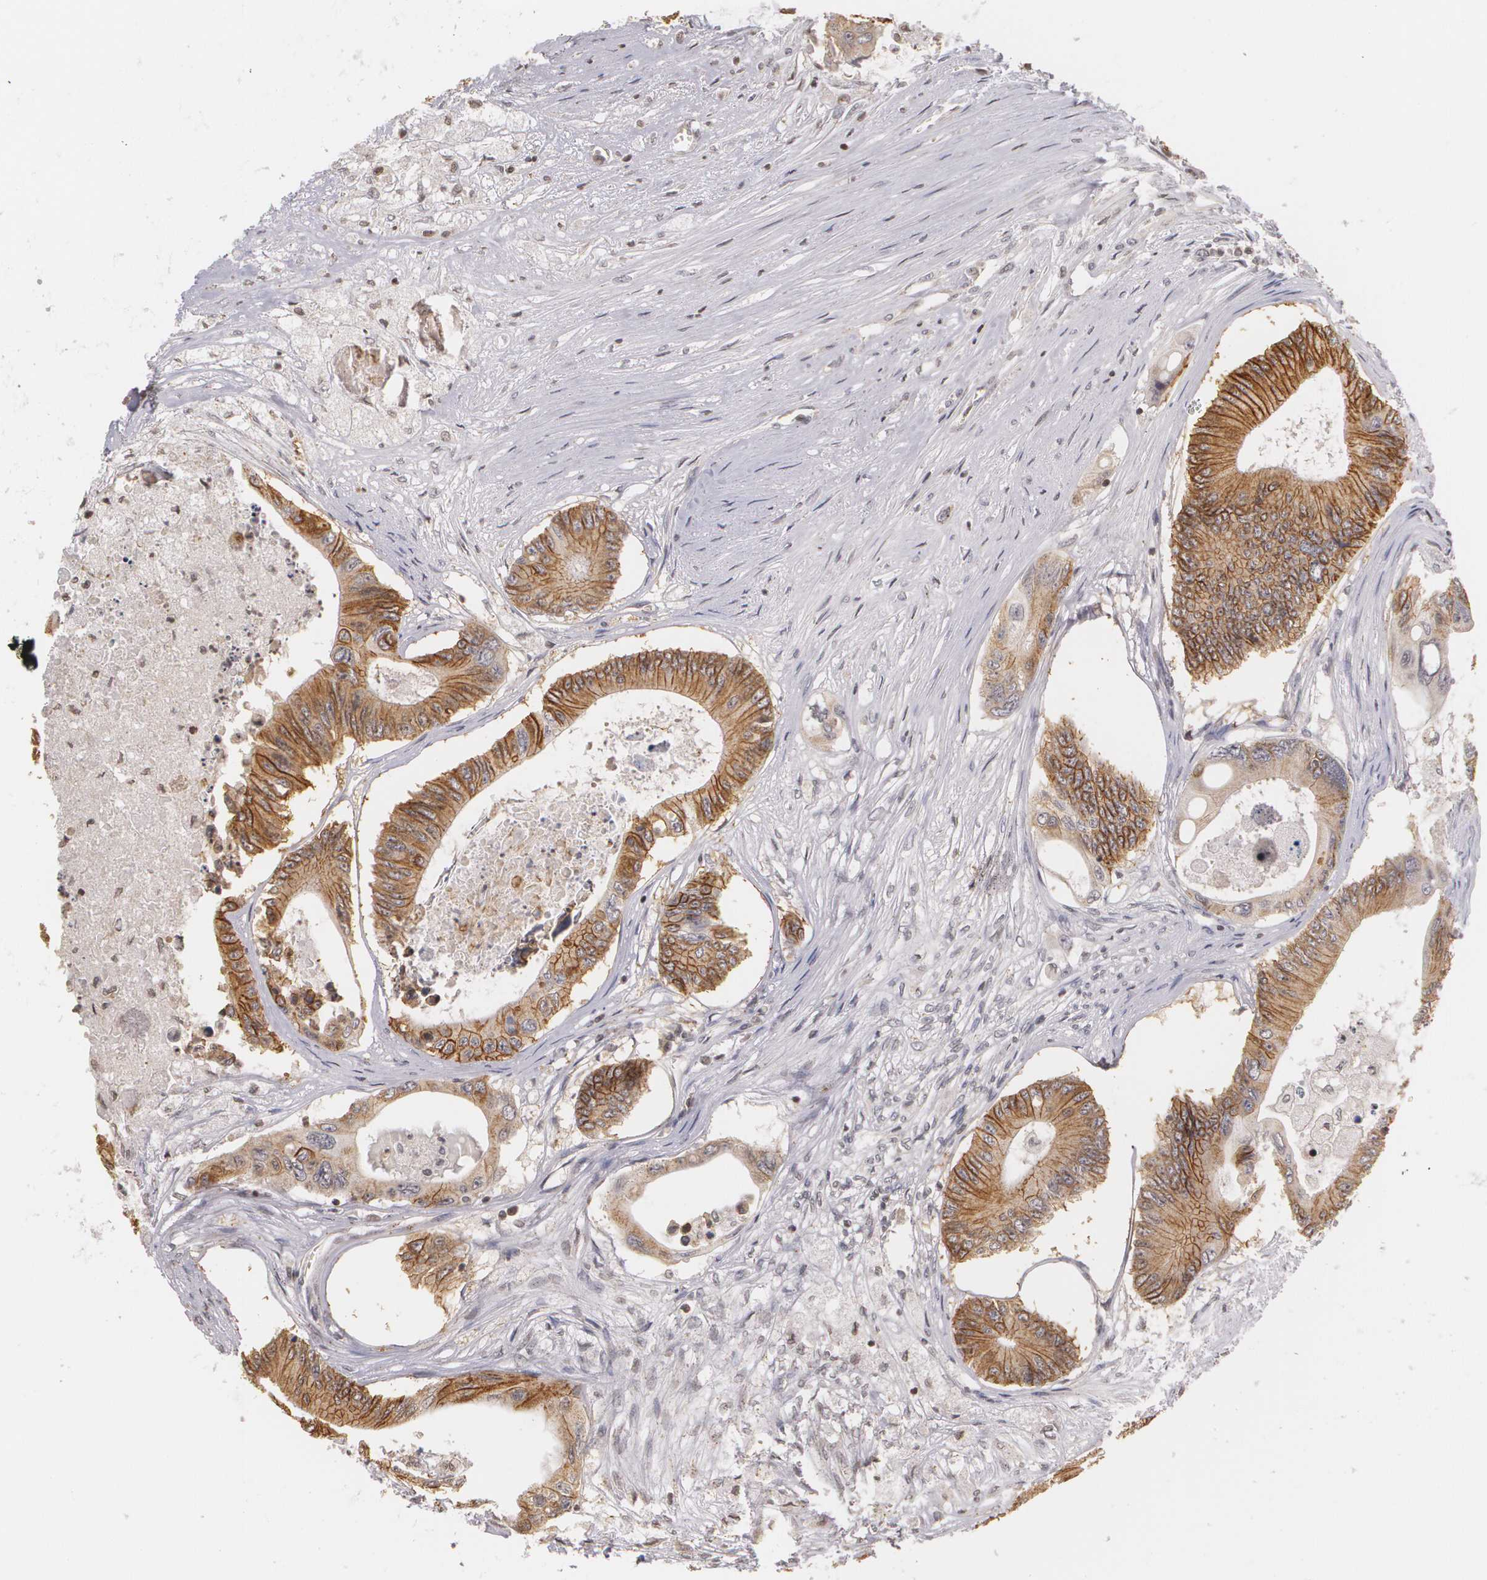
{"staining": {"intensity": "moderate", "quantity": "25%-75%", "location": "cytoplasmic/membranous"}, "tissue": "colorectal cancer", "cell_type": "Tumor cells", "image_type": "cancer", "snomed": [{"axis": "morphology", "description": "Adenocarcinoma, NOS"}, {"axis": "topography", "description": "Colon"}], "caption": "Brown immunohistochemical staining in human colorectal adenocarcinoma demonstrates moderate cytoplasmic/membranous positivity in about 25%-75% of tumor cells.", "gene": "THRB", "patient": {"sex": "male", "age": 65}}